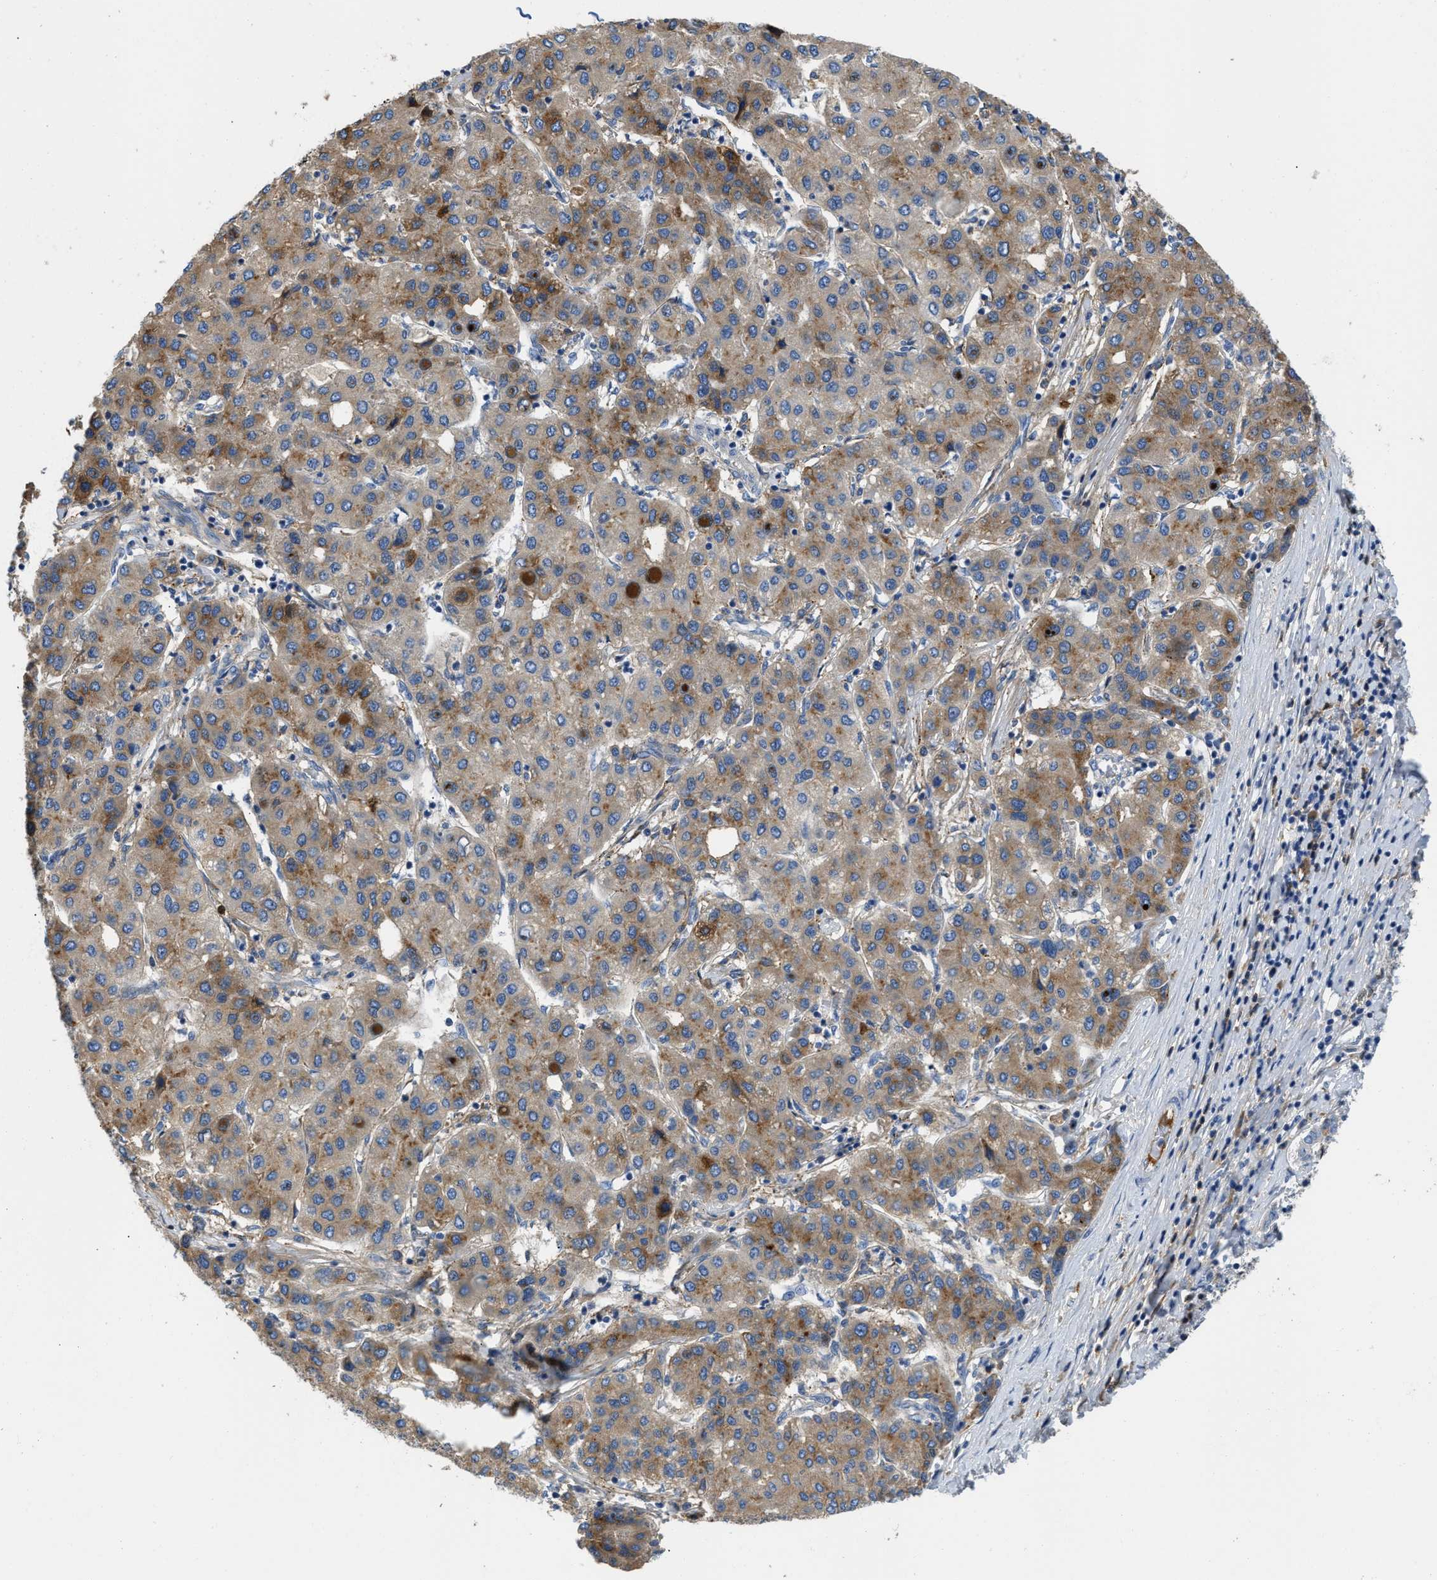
{"staining": {"intensity": "moderate", "quantity": ">75%", "location": "cytoplasmic/membranous"}, "tissue": "liver cancer", "cell_type": "Tumor cells", "image_type": "cancer", "snomed": [{"axis": "morphology", "description": "Carcinoma, Hepatocellular, NOS"}, {"axis": "topography", "description": "Liver"}], "caption": "Moderate cytoplasmic/membranous expression for a protein is appreciated in about >75% of tumor cells of hepatocellular carcinoma (liver) using immunohistochemistry.", "gene": "C1S", "patient": {"sex": "male", "age": 65}}